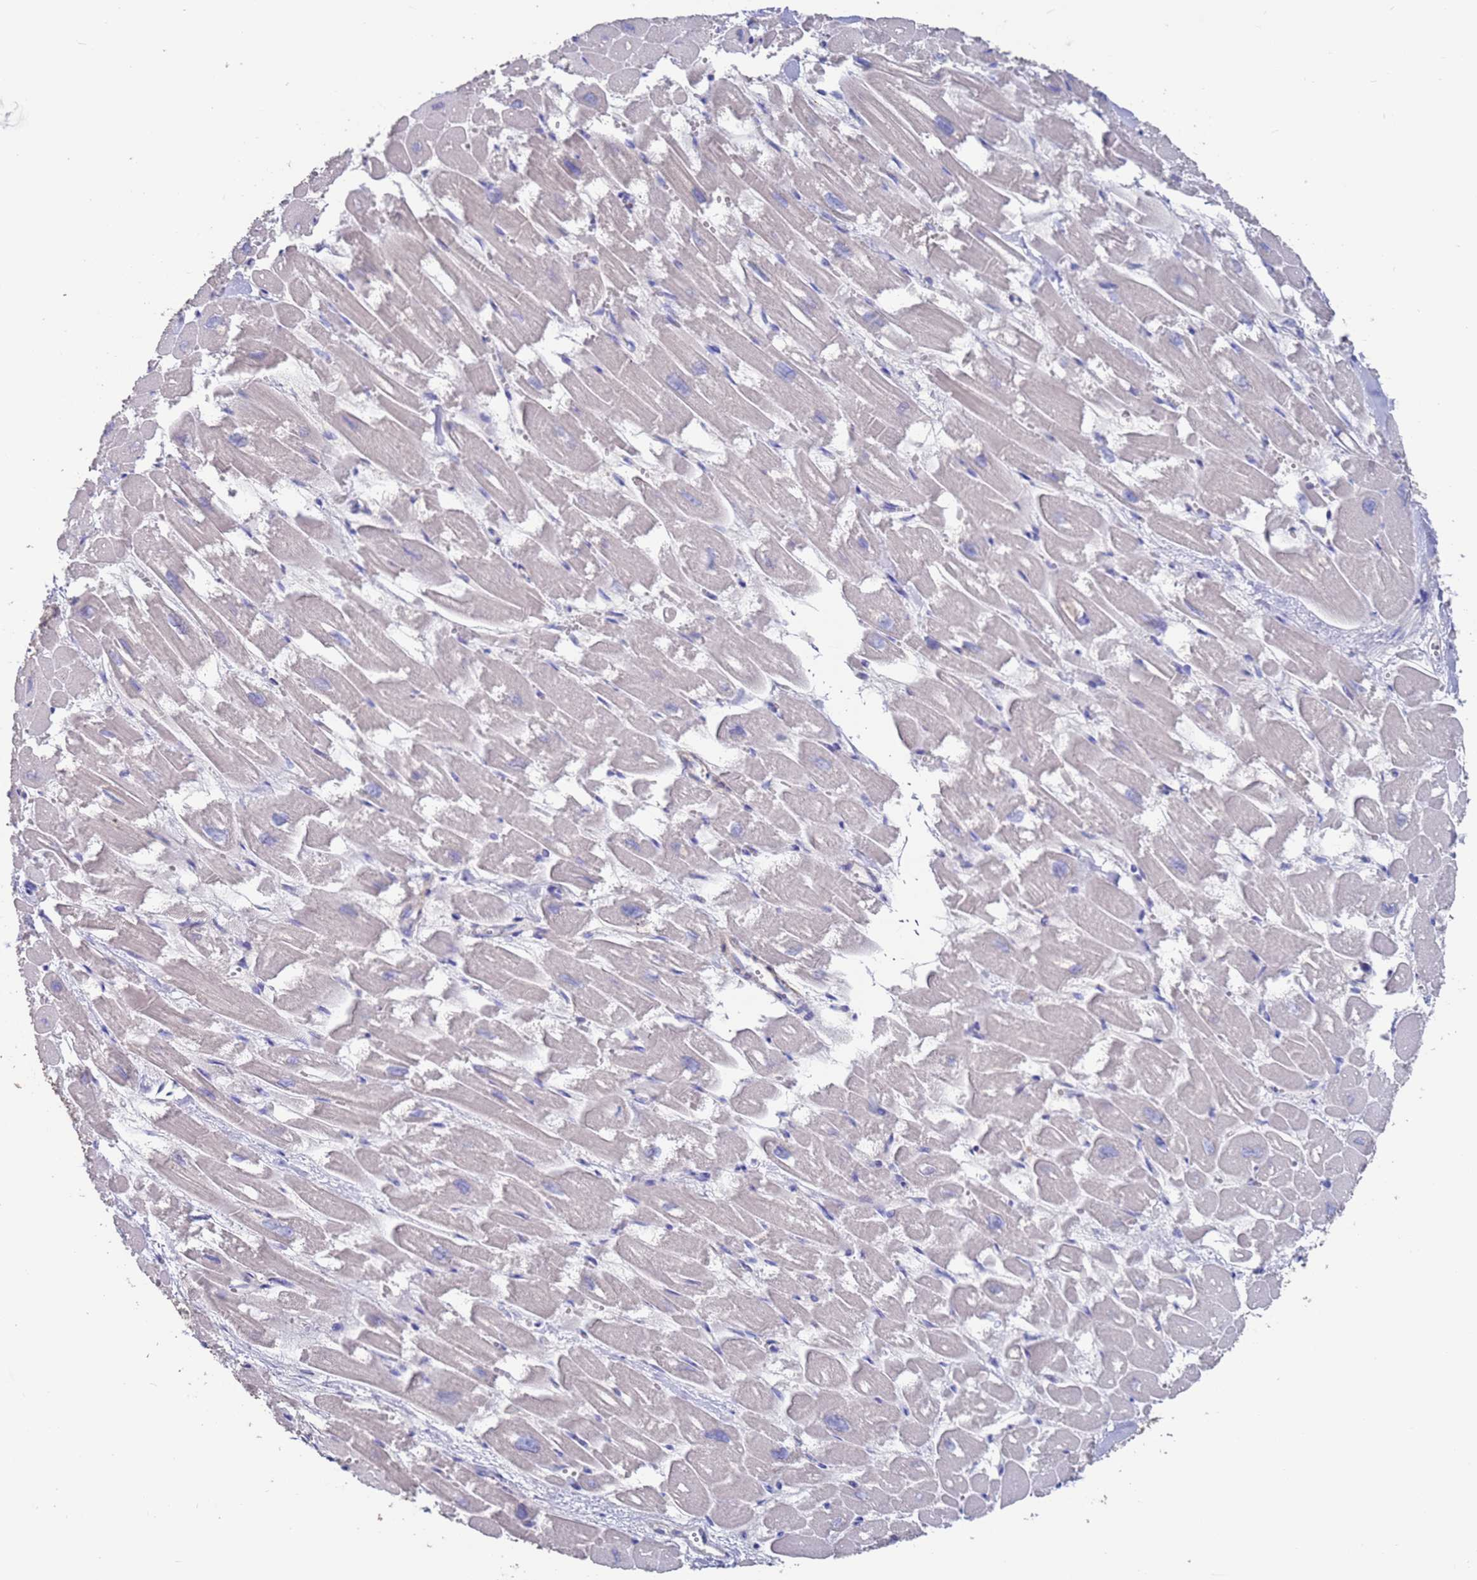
{"staining": {"intensity": "weak", "quantity": "<25%", "location": "cytoplasmic/membranous"}, "tissue": "heart muscle", "cell_type": "Cardiomyocytes", "image_type": "normal", "snomed": [{"axis": "morphology", "description": "Normal tissue, NOS"}, {"axis": "topography", "description": "Heart"}], "caption": "A high-resolution histopathology image shows immunohistochemistry (IHC) staining of unremarkable heart muscle, which displays no significant positivity in cardiomyocytes. The staining was performed using DAB (3,3'-diaminobenzidine) to visualize the protein expression in brown, while the nuclei were stained in blue with hematoxylin (Magnification: 20x).", "gene": "KRTCAP3", "patient": {"sex": "male", "age": 54}}